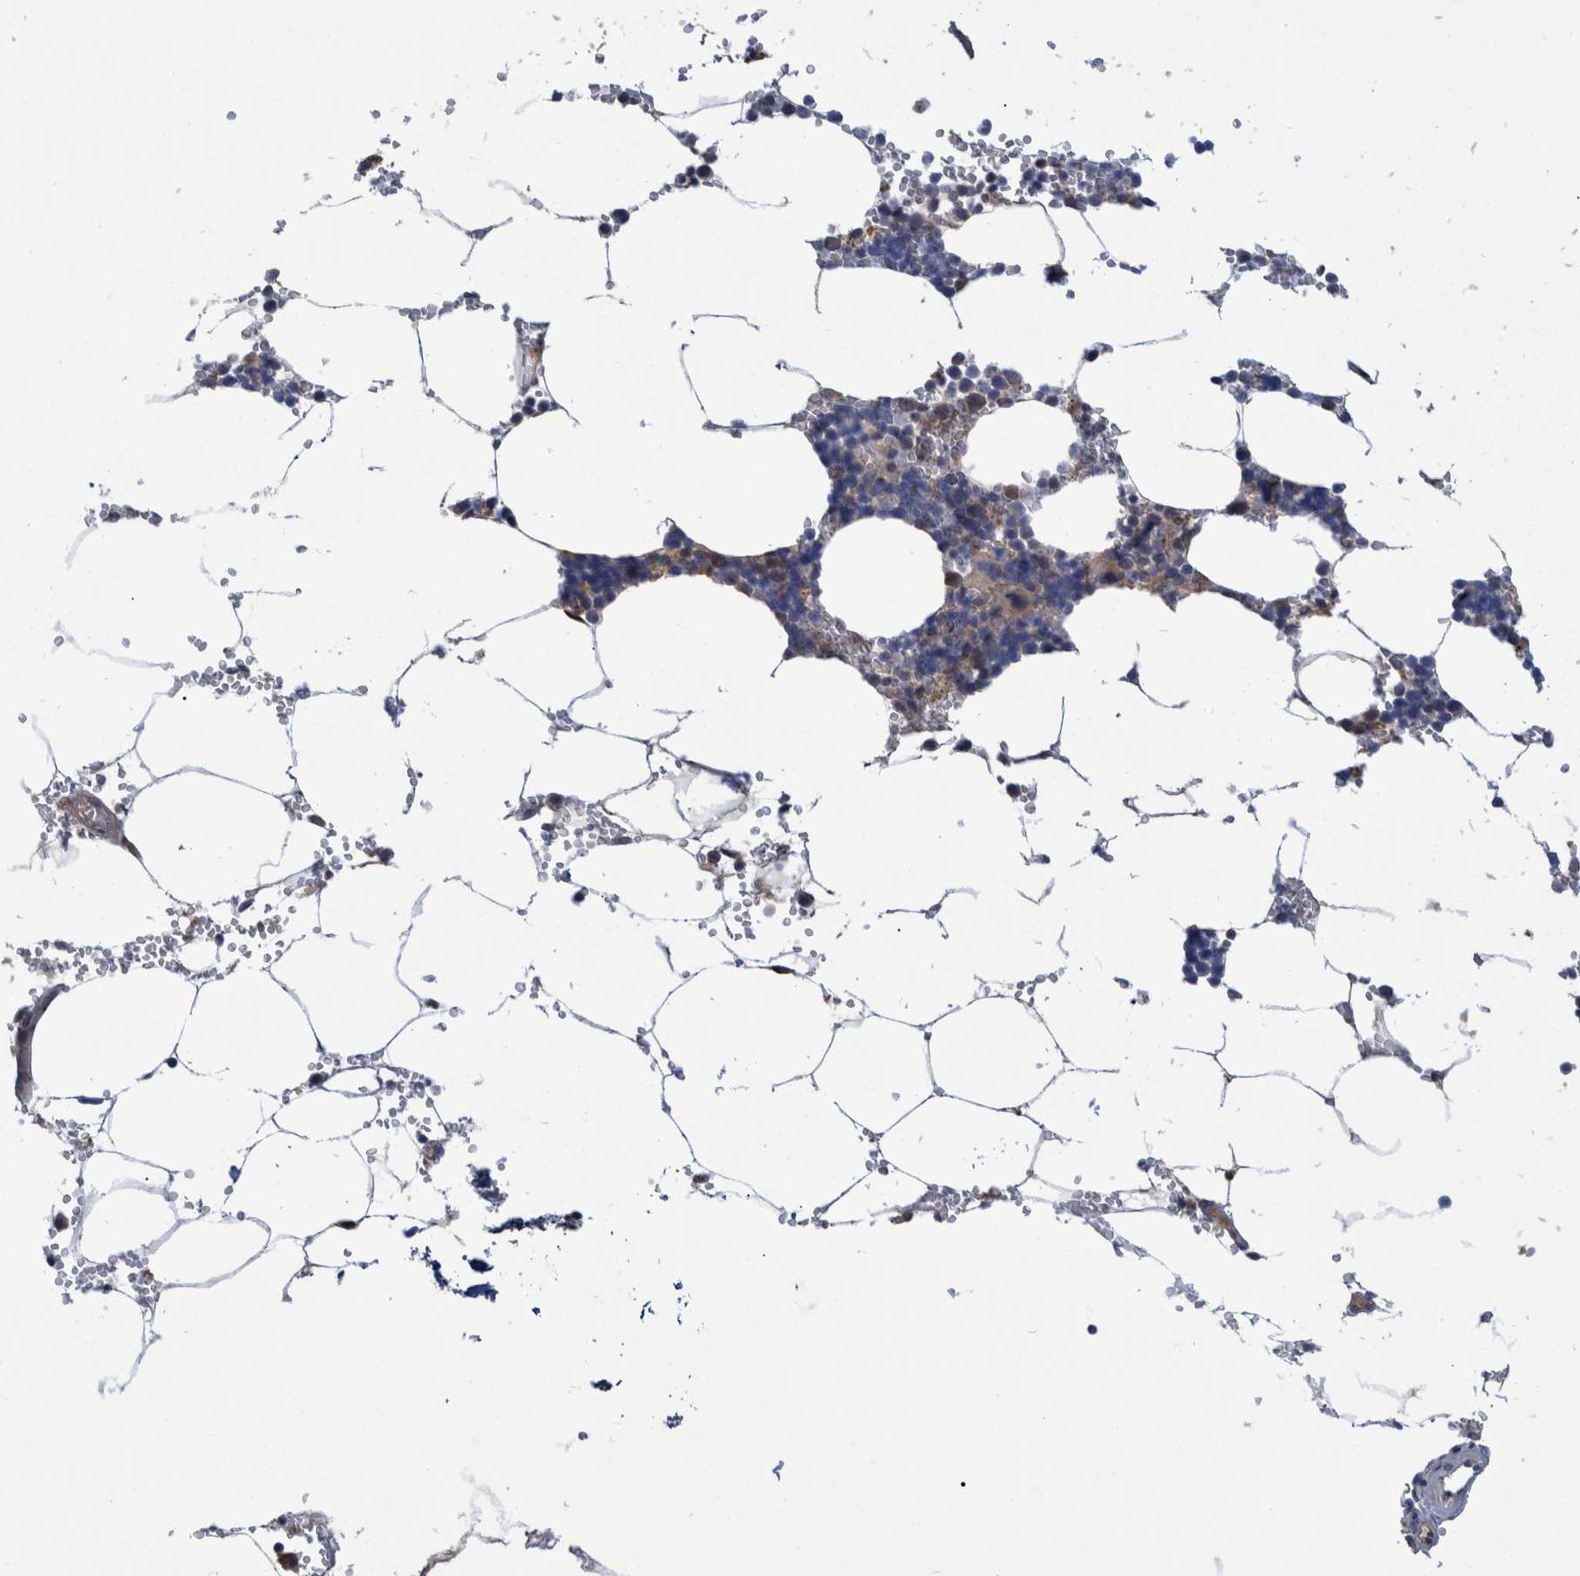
{"staining": {"intensity": "moderate", "quantity": "<25%", "location": "cytoplasmic/membranous"}, "tissue": "bone marrow", "cell_type": "Hematopoietic cells", "image_type": "normal", "snomed": [{"axis": "morphology", "description": "Normal tissue, NOS"}, {"axis": "topography", "description": "Bone marrow"}], "caption": "Immunohistochemistry micrograph of normal human bone marrow stained for a protein (brown), which demonstrates low levels of moderate cytoplasmic/membranous expression in about <25% of hematopoietic cells.", "gene": "PCYT2", "patient": {"sex": "male", "age": 70}}